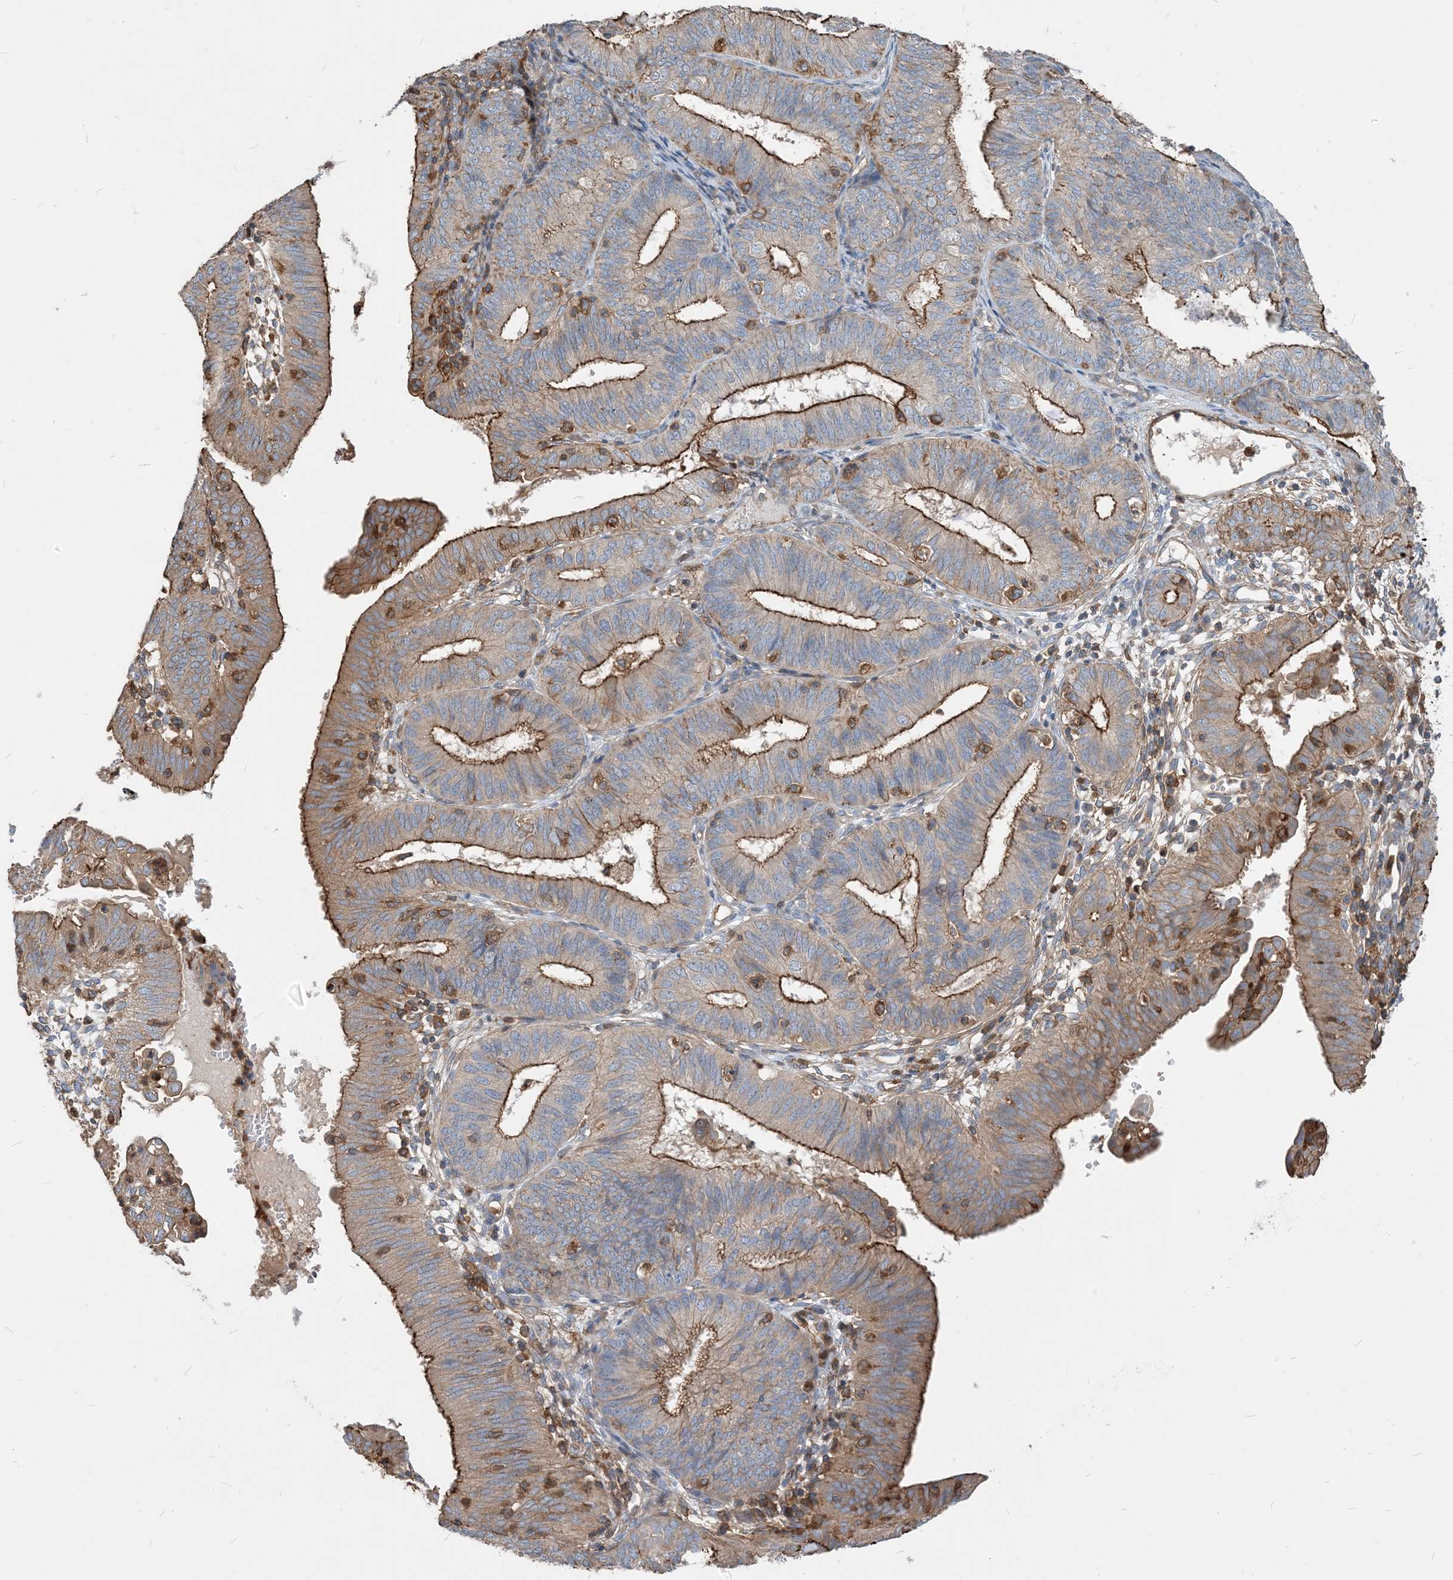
{"staining": {"intensity": "moderate", "quantity": "<25%", "location": "cytoplasmic/membranous"}, "tissue": "endometrial cancer", "cell_type": "Tumor cells", "image_type": "cancer", "snomed": [{"axis": "morphology", "description": "Adenocarcinoma, NOS"}, {"axis": "topography", "description": "Endometrium"}], "caption": "About <25% of tumor cells in endometrial cancer (adenocarcinoma) display moderate cytoplasmic/membranous protein expression as visualized by brown immunohistochemical staining.", "gene": "PARVG", "patient": {"sex": "female", "age": 51}}